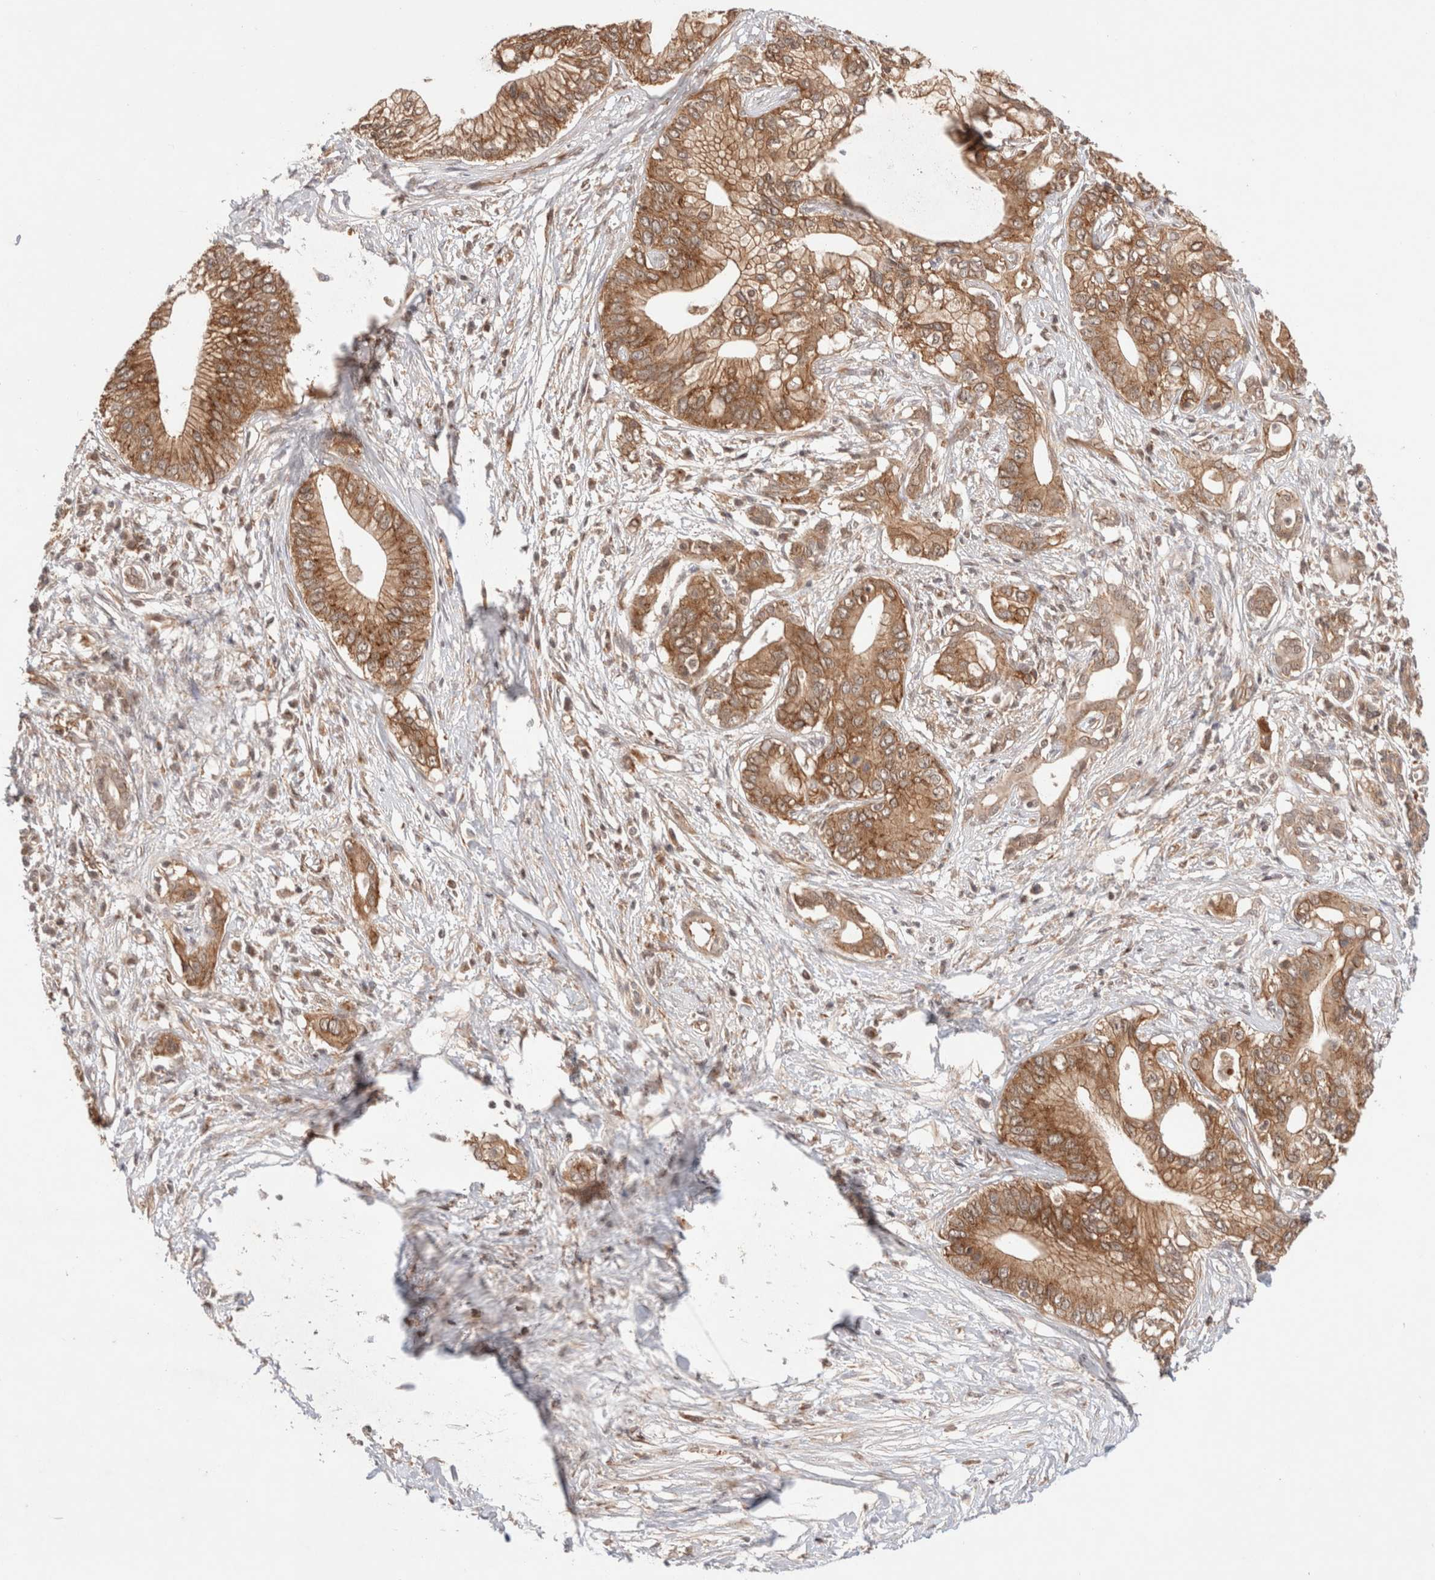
{"staining": {"intensity": "moderate", "quantity": ">75%", "location": "cytoplasmic/membranous,nuclear"}, "tissue": "pancreatic cancer", "cell_type": "Tumor cells", "image_type": "cancer", "snomed": [{"axis": "morphology", "description": "Normal tissue, NOS"}, {"axis": "morphology", "description": "Adenocarcinoma, NOS"}, {"axis": "topography", "description": "Pancreas"}, {"axis": "topography", "description": "Peripheral nerve tissue"}], "caption": "Immunohistochemical staining of human pancreatic adenocarcinoma exhibits moderate cytoplasmic/membranous and nuclear protein staining in about >75% of tumor cells.", "gene": "SIKE1", "patient": {"sex": "male", "age": 59}}